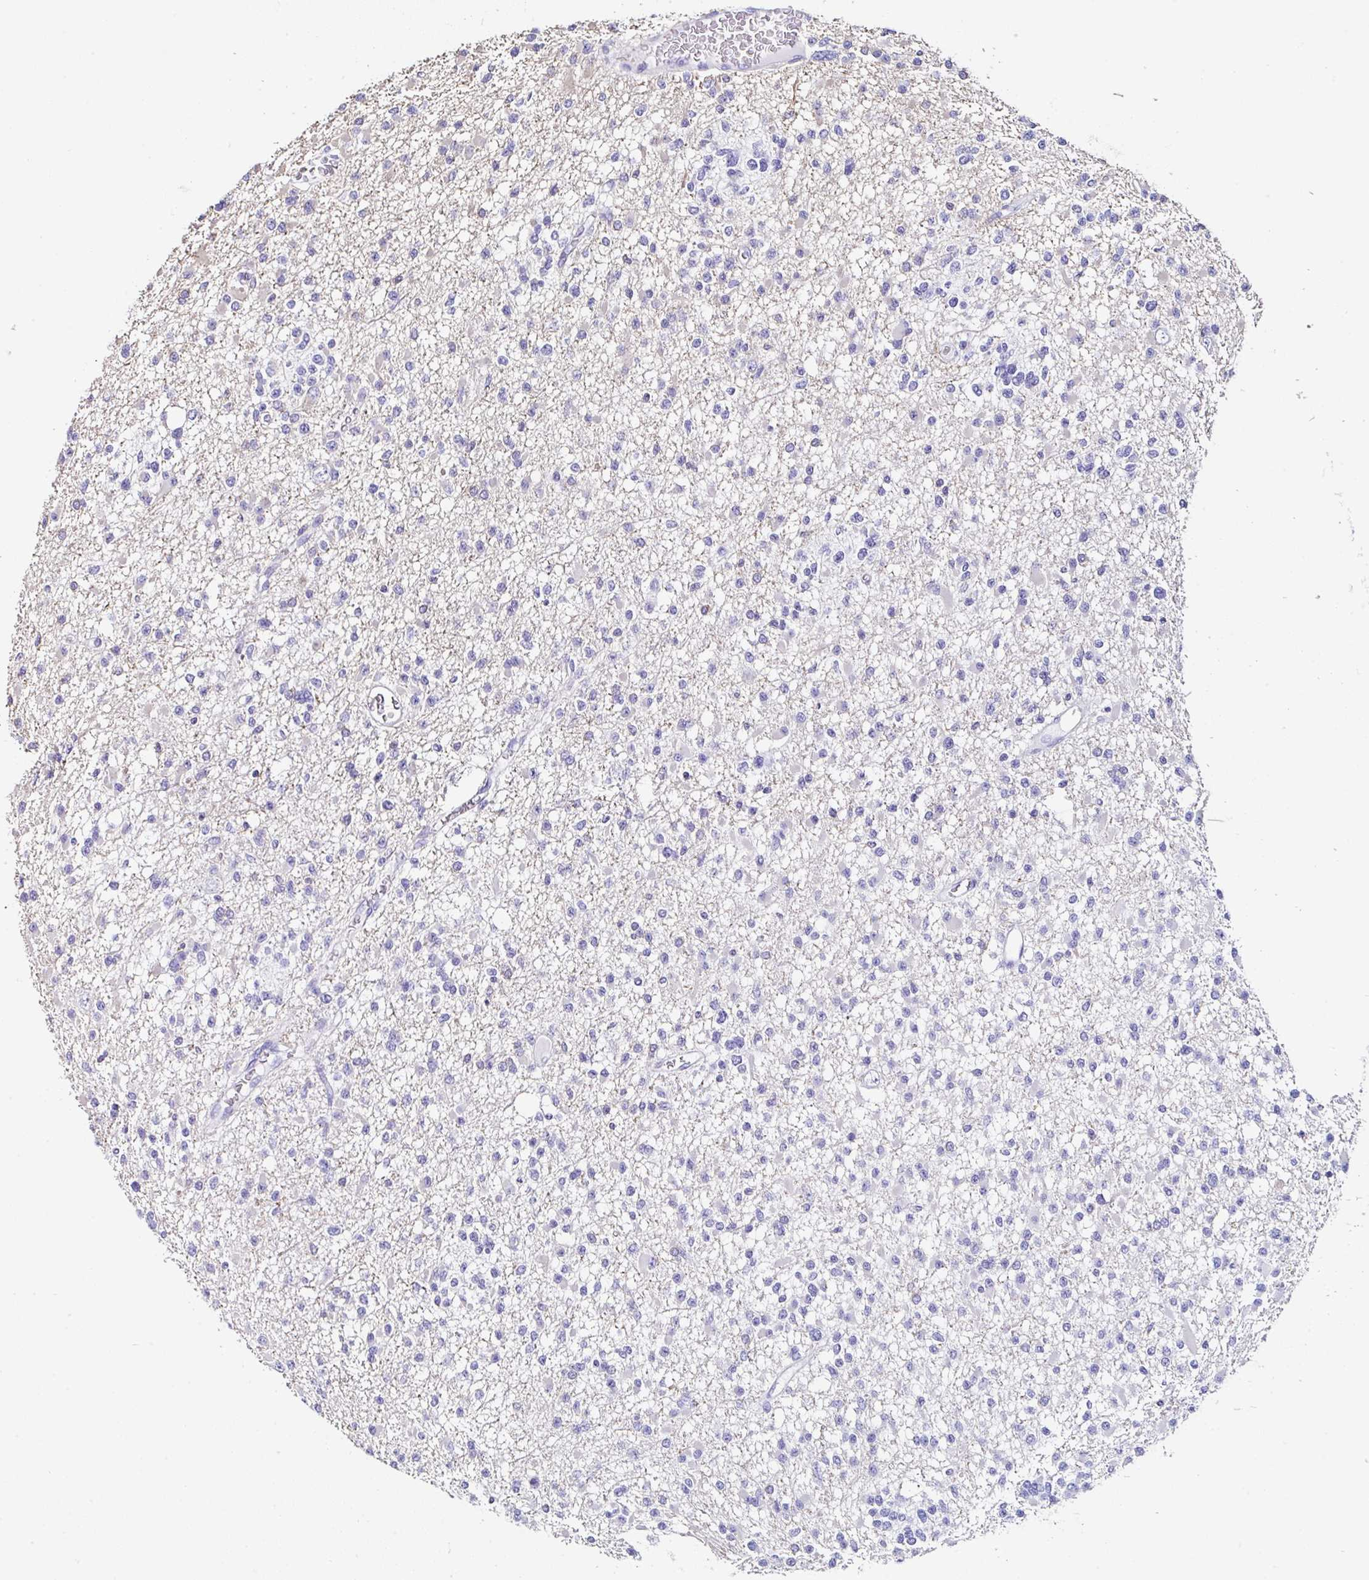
{"staining": {"intensity": "negative", "quantity": "none", "location": "none"}, "tissue": "glioma", "cell_type": "Tumor cells", "image_type": "cancer", "snomed": [{"axis": "morphology", "description": "Glioma, malignant, Low grade"}, {"axis": "topography", "description": "Brain"}], "caption": "Immunohistochemistry image of malignant low-grade glioma stained for a protein (brown), which demonstrates no expression in tumor cells.", "gene": "UGT3A1", "patient": {"sex": "female", "age": 22}}